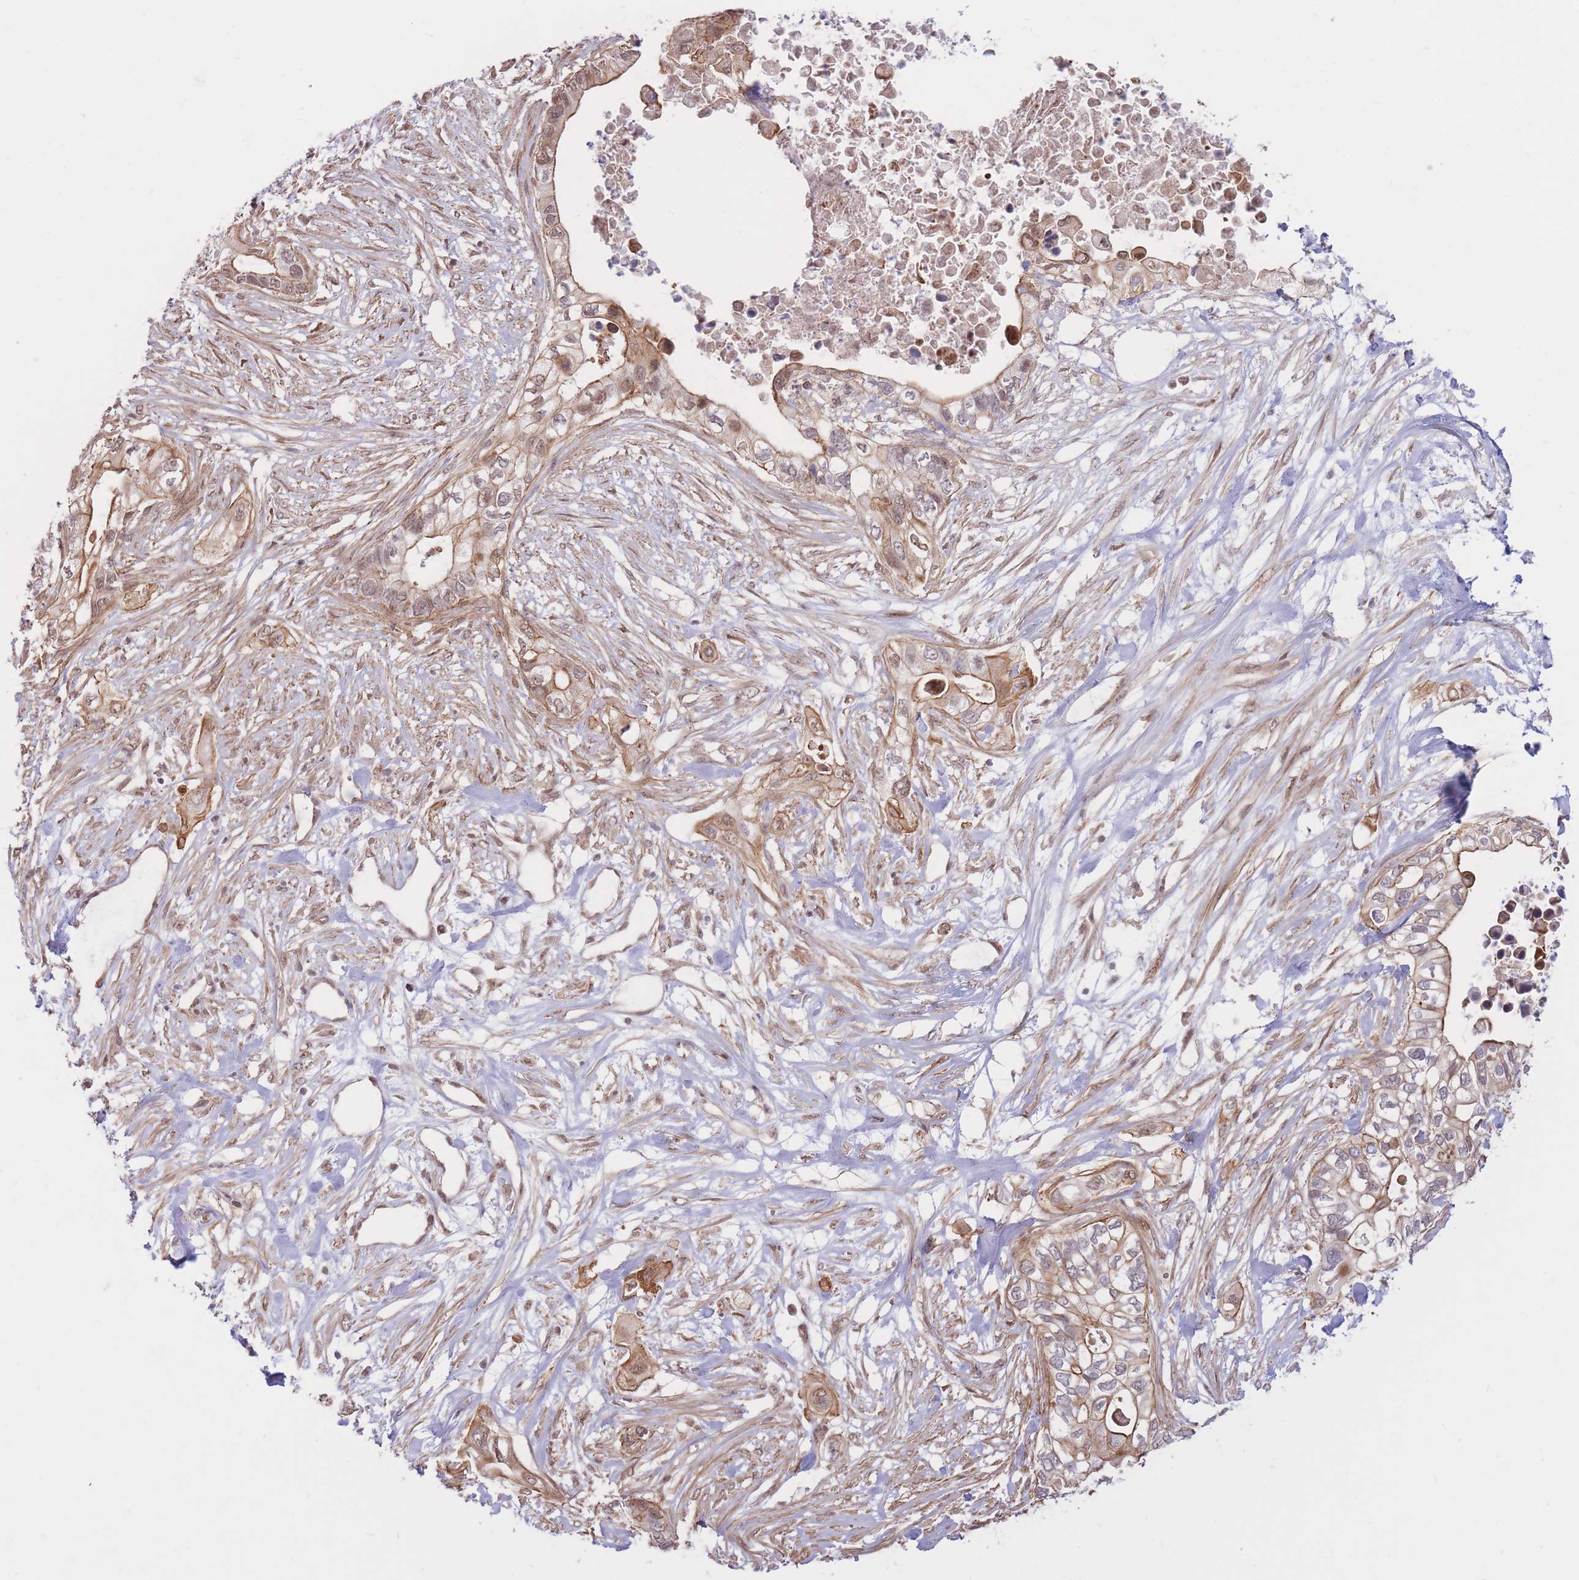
{"staining": {"intensity": "moderate", "quantity": "25%-75%", "location": "cytoplasmic/membranous,nuclear"}, "tissue": "pancreatic cancer", "cell_type": "Tumor cells", "image_type": "cancer", "snomed": [{"axis": "morphology", "description": "Adenocarcinoma, NOS"}, {"axis": "topography", "description": "Pancreas"}], "caption": "Immunohistochemistry of pancreatic adenocarcinoma displays medium levels of moderate cytoplasmic/membranous and nuclear staining in about 25%-75% of tumor cells.", "gene": "ERICH6B", "patient": {"sex": "female", "age": 63}}